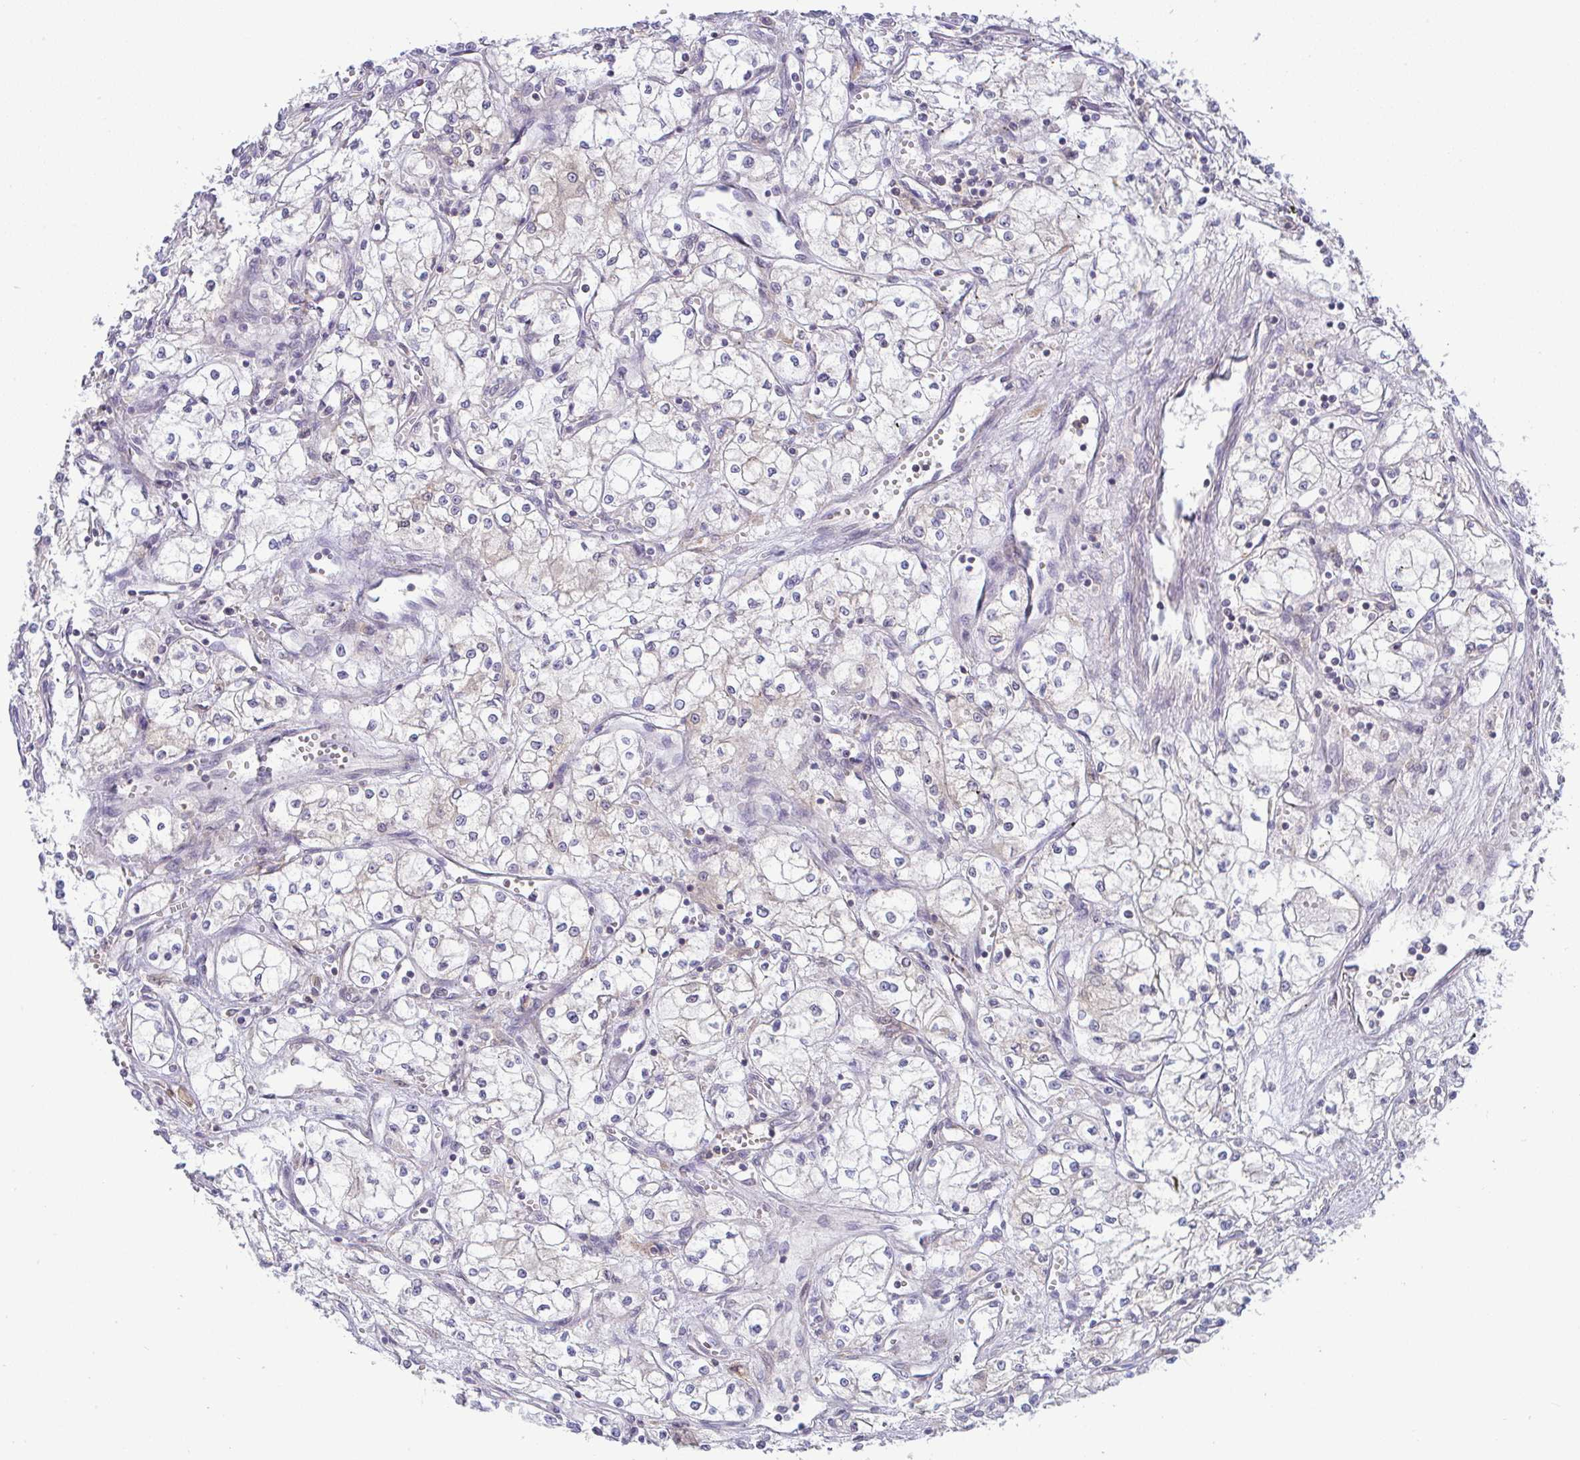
{"staining": {"intensity": "negative", "quantity": "none", "location": "none"}, "tissue": "renal cancer", "cell_type": "Tumor cells", "image_type": "cancer", "snomed": [{"axis": "morphology", "description": "Adenocarcinoma, NOS"}, {"axis": "topography", "description": "Kidney"}], "caption": "A high-resolution photomicrograph shows immunohistochemistry staining of adenocarcinoma (renal), which shows no significant staining in tumor cells.", "gene": "DERL2", "patient": {"sex": "male", "age": 59}}